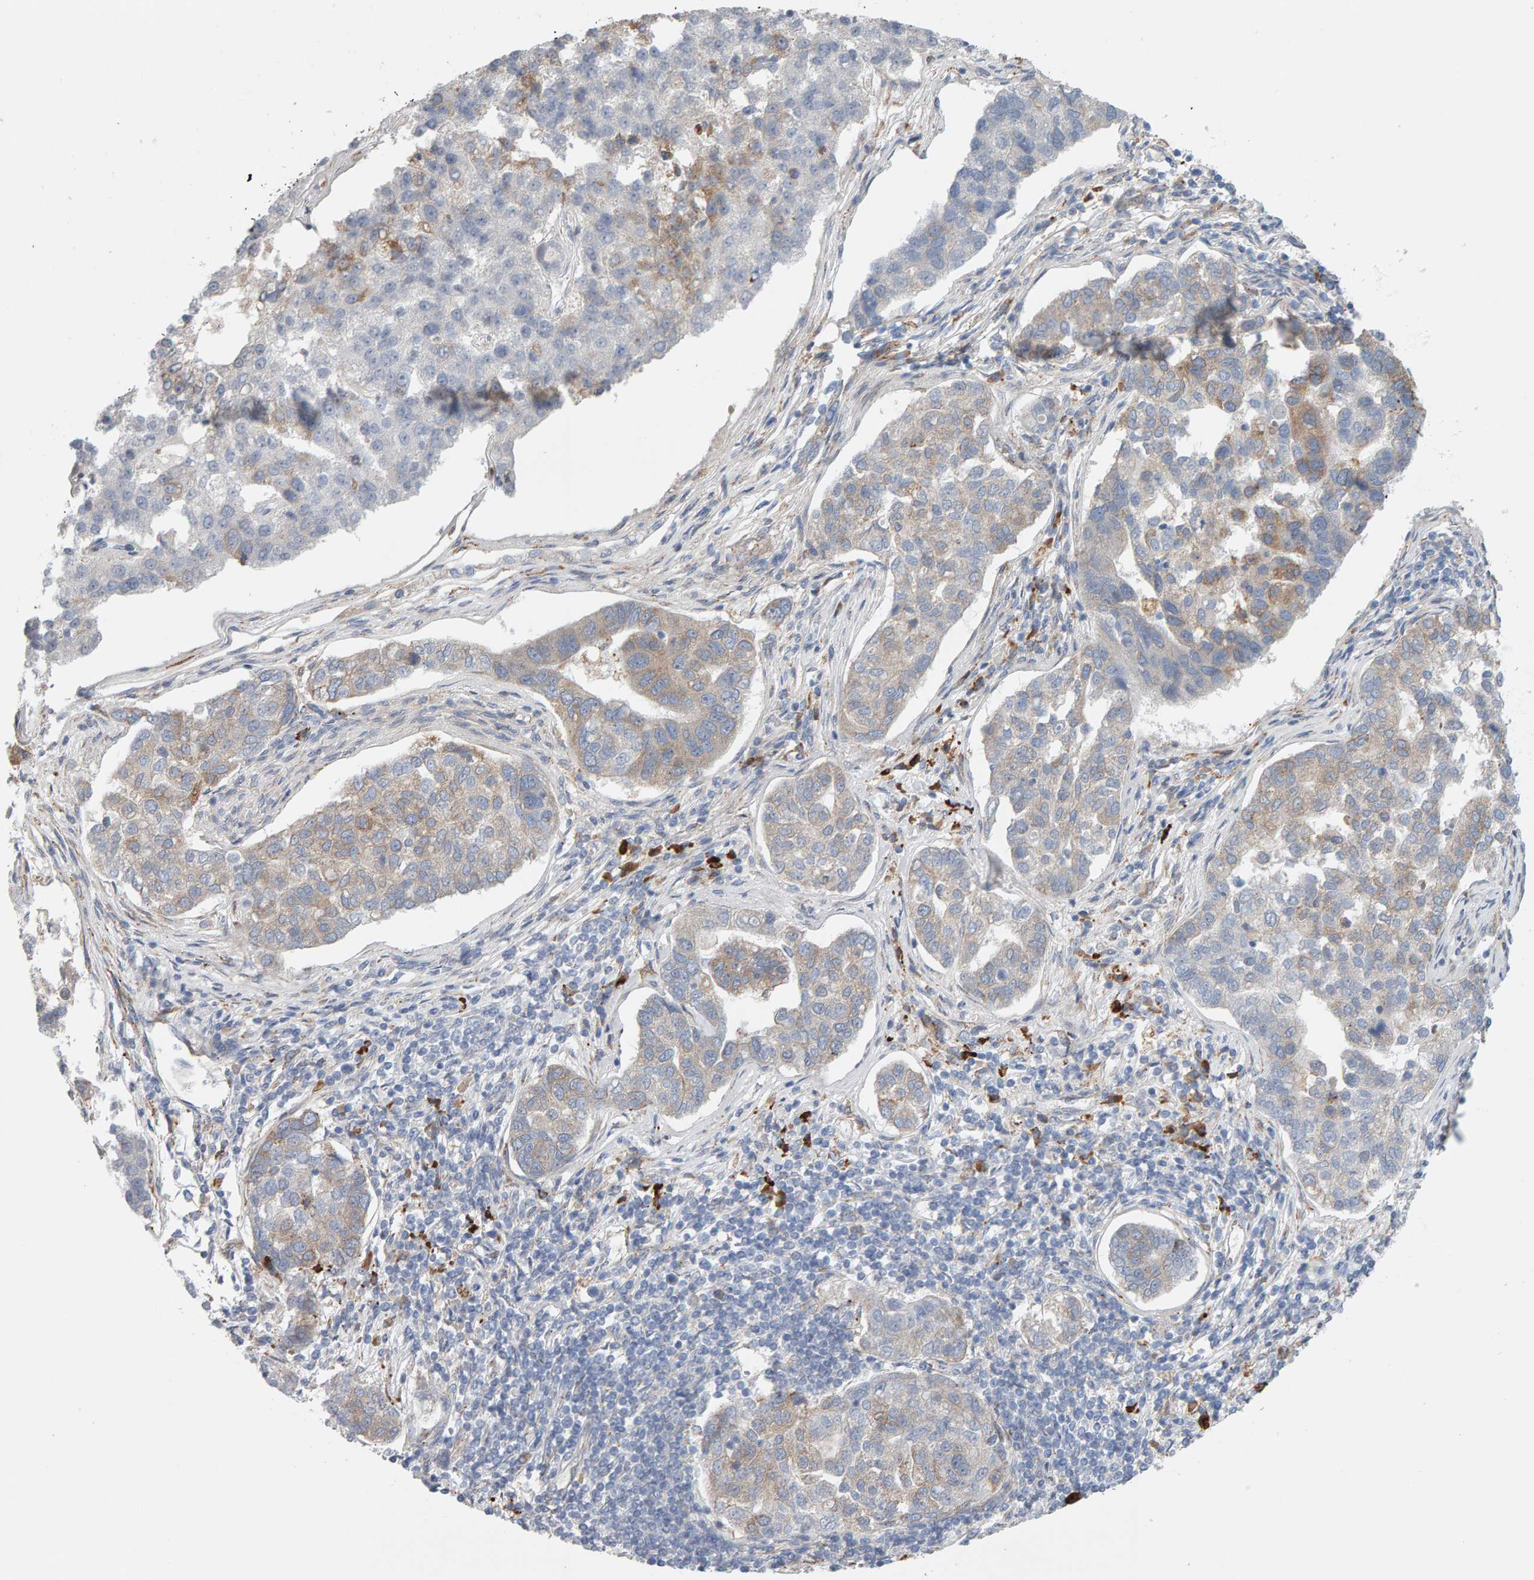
{"staining": {"intensity": "weak", "quantity": "25%-75%", "location": "cytoplasmic/membranous"}, "tissue": "pancreatic cancer", "cell_type": "Tumor cells", "image_type": "cancer", "snomed": [{"axis": "morphology", "description": "Adenocarcinoma, NOS"}, {"axis": "topography", "description": "Pancreas"}], "caption": "The image displays a brown stain indicating the presence of a protein in the cytoplasmic/membranous of tumor cells in pancreatic cancer (adenocarcinoma).", "gene": "ENGASE", "patient": {"sex": "female", "age": 61}}